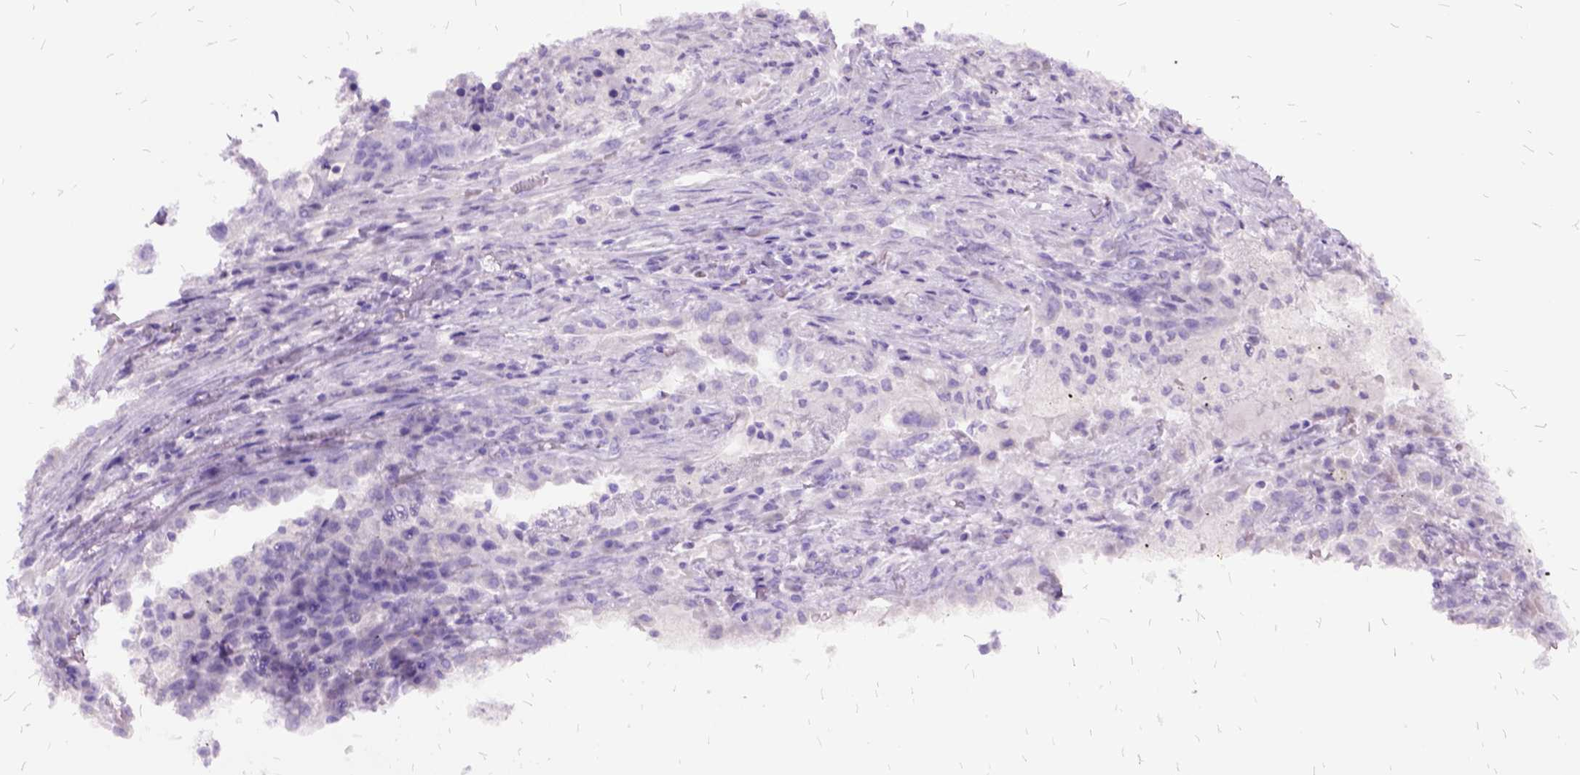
{"staining": {"intensity": "negative", "quantity": "none", "location": "none"}, "tissue": "lung cancer", "cell_type": "Tumor cells", "image_type": "cancer", "snomed": [{"axis": "morphology", "description": "Adenocarcinoma, NOS"}, {"axis": "topography", "description": "Lung"}], "caption": "Tumor cells are negative for protein expression in human lung cancer (adenocarcinoma).", "gene": "MME", "patient": {"sex": "male", "age": 57}}